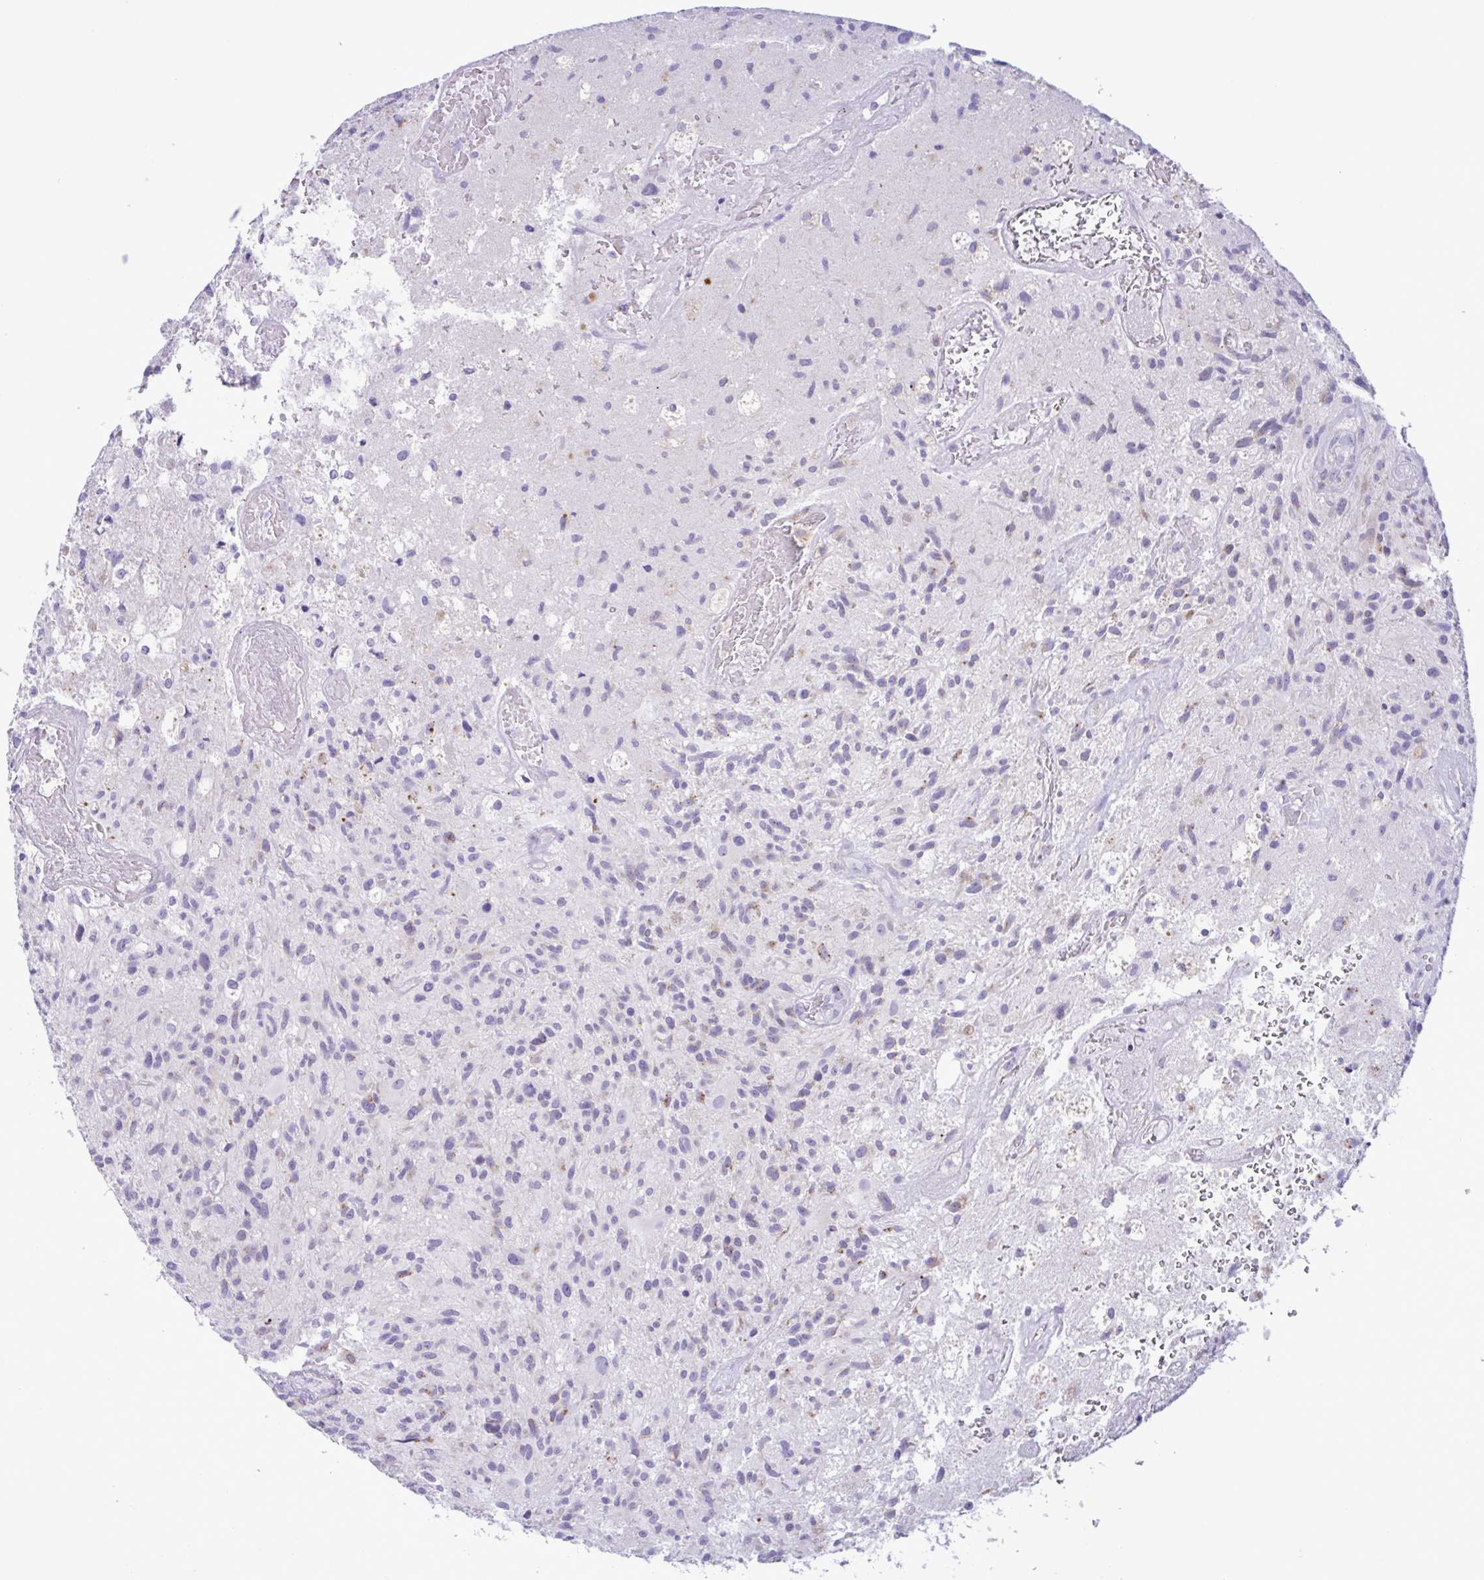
{"staining": {"intensity": "negative", "quantity": "none", "location": "none"}, "tissue": "glioma", "cell_type": "Tumor cells", "image_type": "cancer", "snomed": [{"axis": "morphology", "description": "Glioma, malignant, High grade"}, {"axis": "topography", "description": "Brain"}], "caption": "Tumor cells show no significant protein positivity in malignant glioma (high-grade). (Stains: DAB IHC with hematoxylin counter stain, Microscopy: brightfield microscopy at high magnification).", "gene": "SREBF1", "patient": {"sex": "female", "age": 70}}